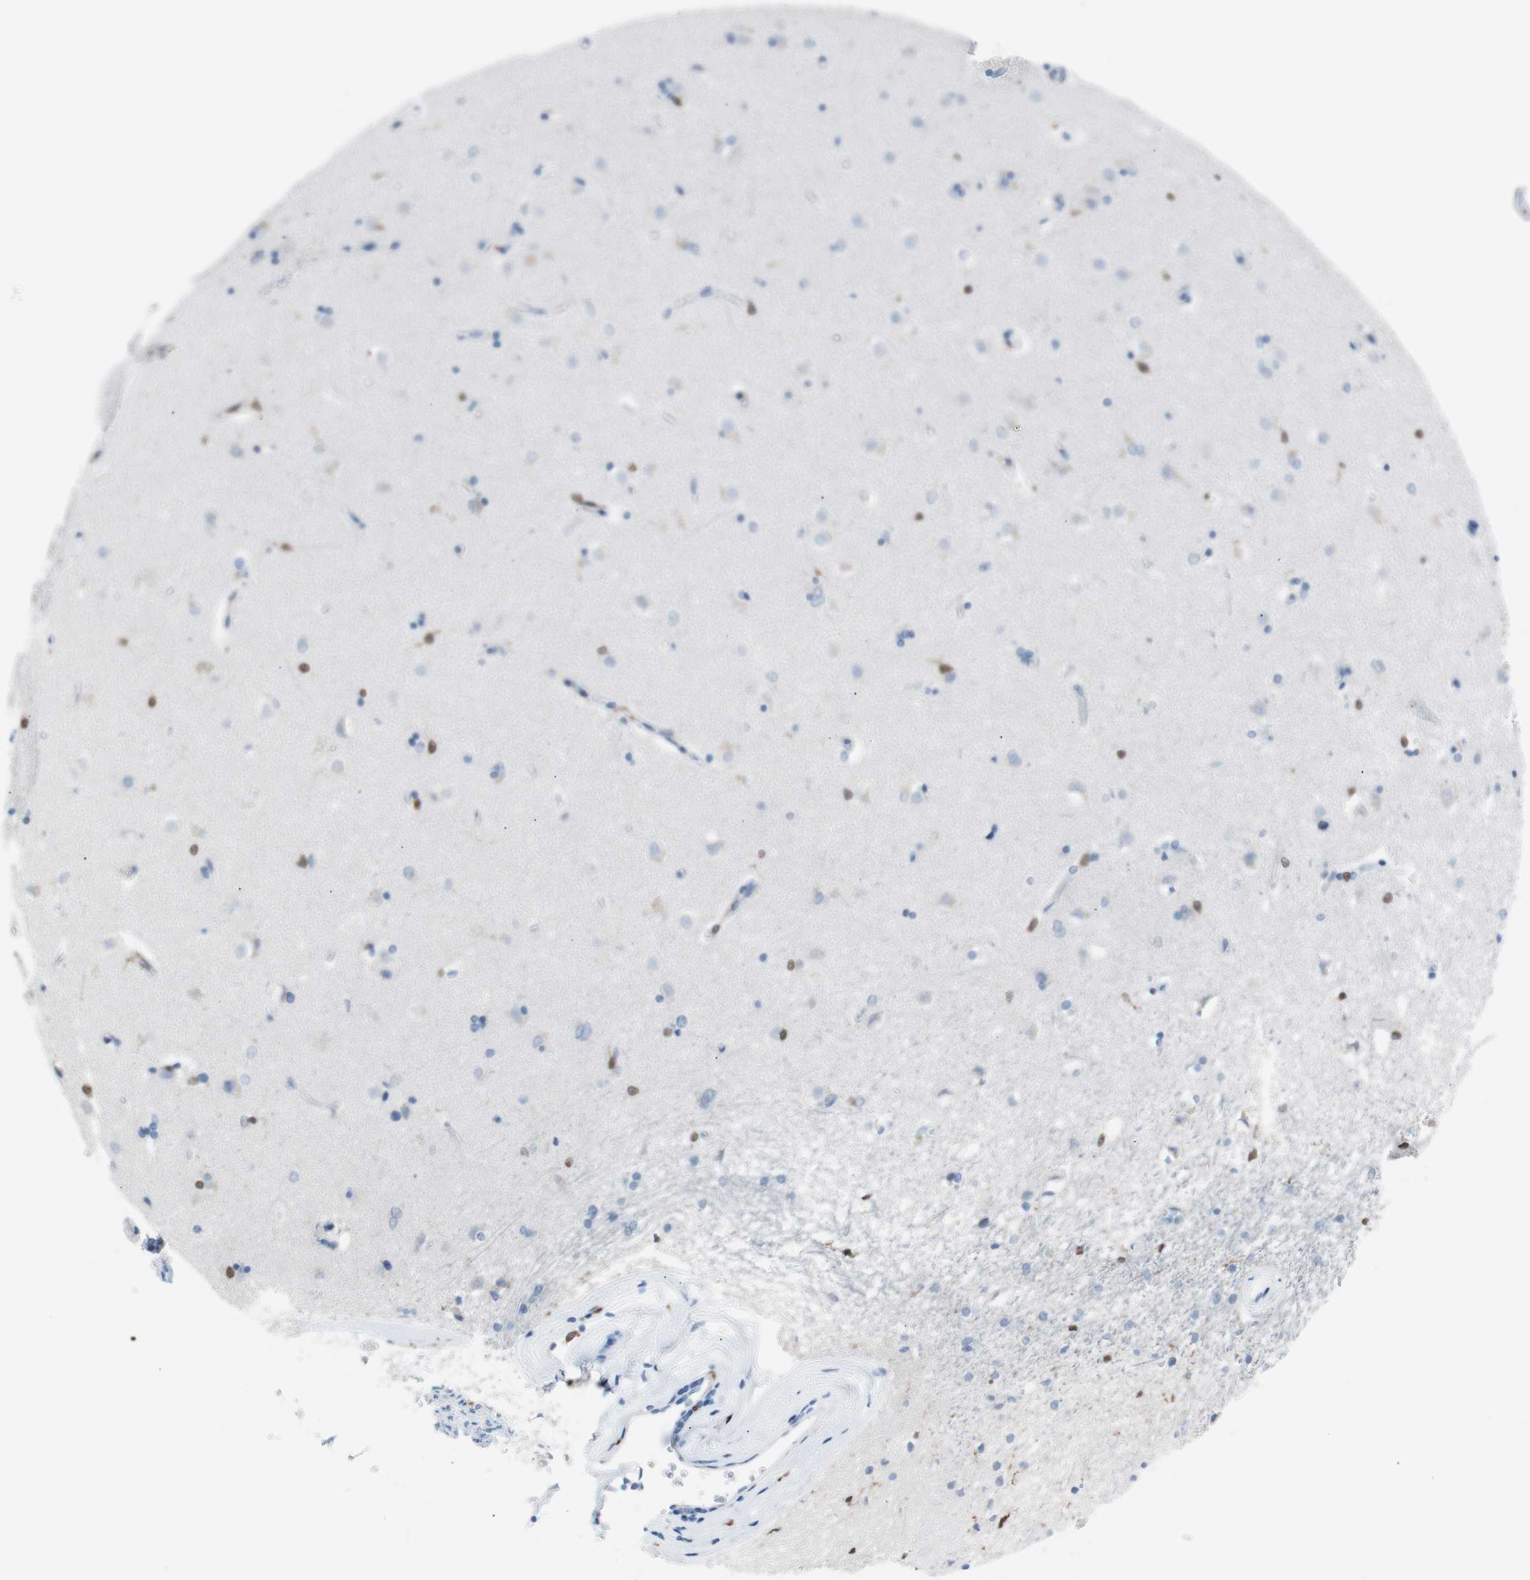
{"staining": {"intensity": "moderate", "quantity": "<25%", "location": "nuclear"}, "tissue": "caudate", "cell_type": "Glial cells", "image_type": "normal", "snomed": [{"axis": "morphology", "description": "Normal tissue, NOS"}, {"axis": "topography", "description": "Lateral ventricle wall"}], "caption": "The image demonstrates immunohistochemical staining of normal caudate. There is moderate nuclear expression is seen in approximately <25% of glial cells.", "gene": "IL18", "patient": {"sex": "female", "age": 19}}